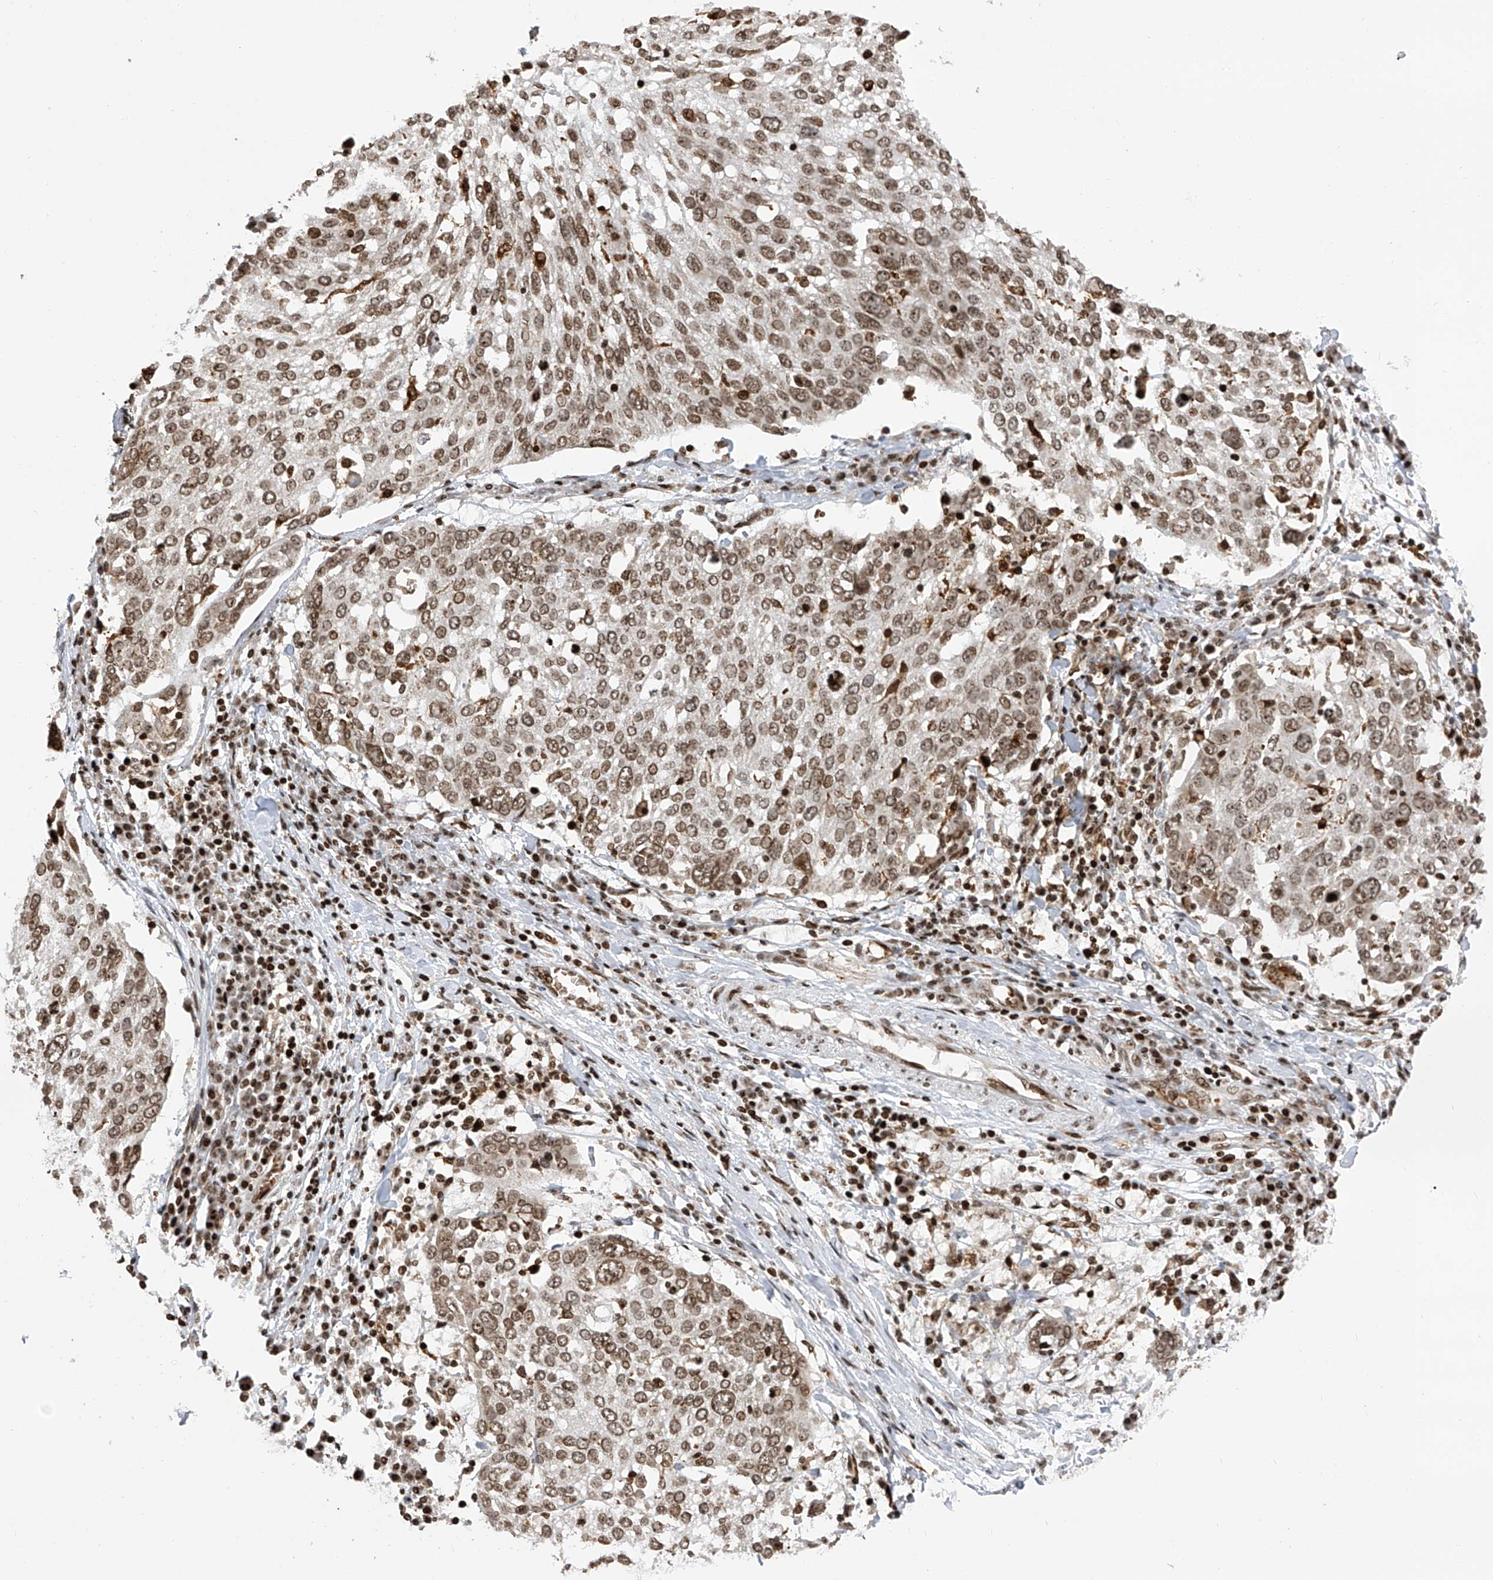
{"staining": {"intensity": "moderate", "quantity": ">75%", "location": "nuclear"}, "tissue": "lung cancer", "cell_type": "Tumor cells", "image_type": "cancer", "snomed": [{"axis": "morphology", "description": "Squamous cell carcinoma, NOS"}, {"axis": "topography", "description": "Lung"}], "caption": "Approximately >75% of tumor cells in human lung cancer (squamous cell carcinoma) display moderate nuclear protein expression as visualized by brown immunohistochemical staining.", "gene": "PAK1IP1", "patient": {"sex": "male", "age": 65}}